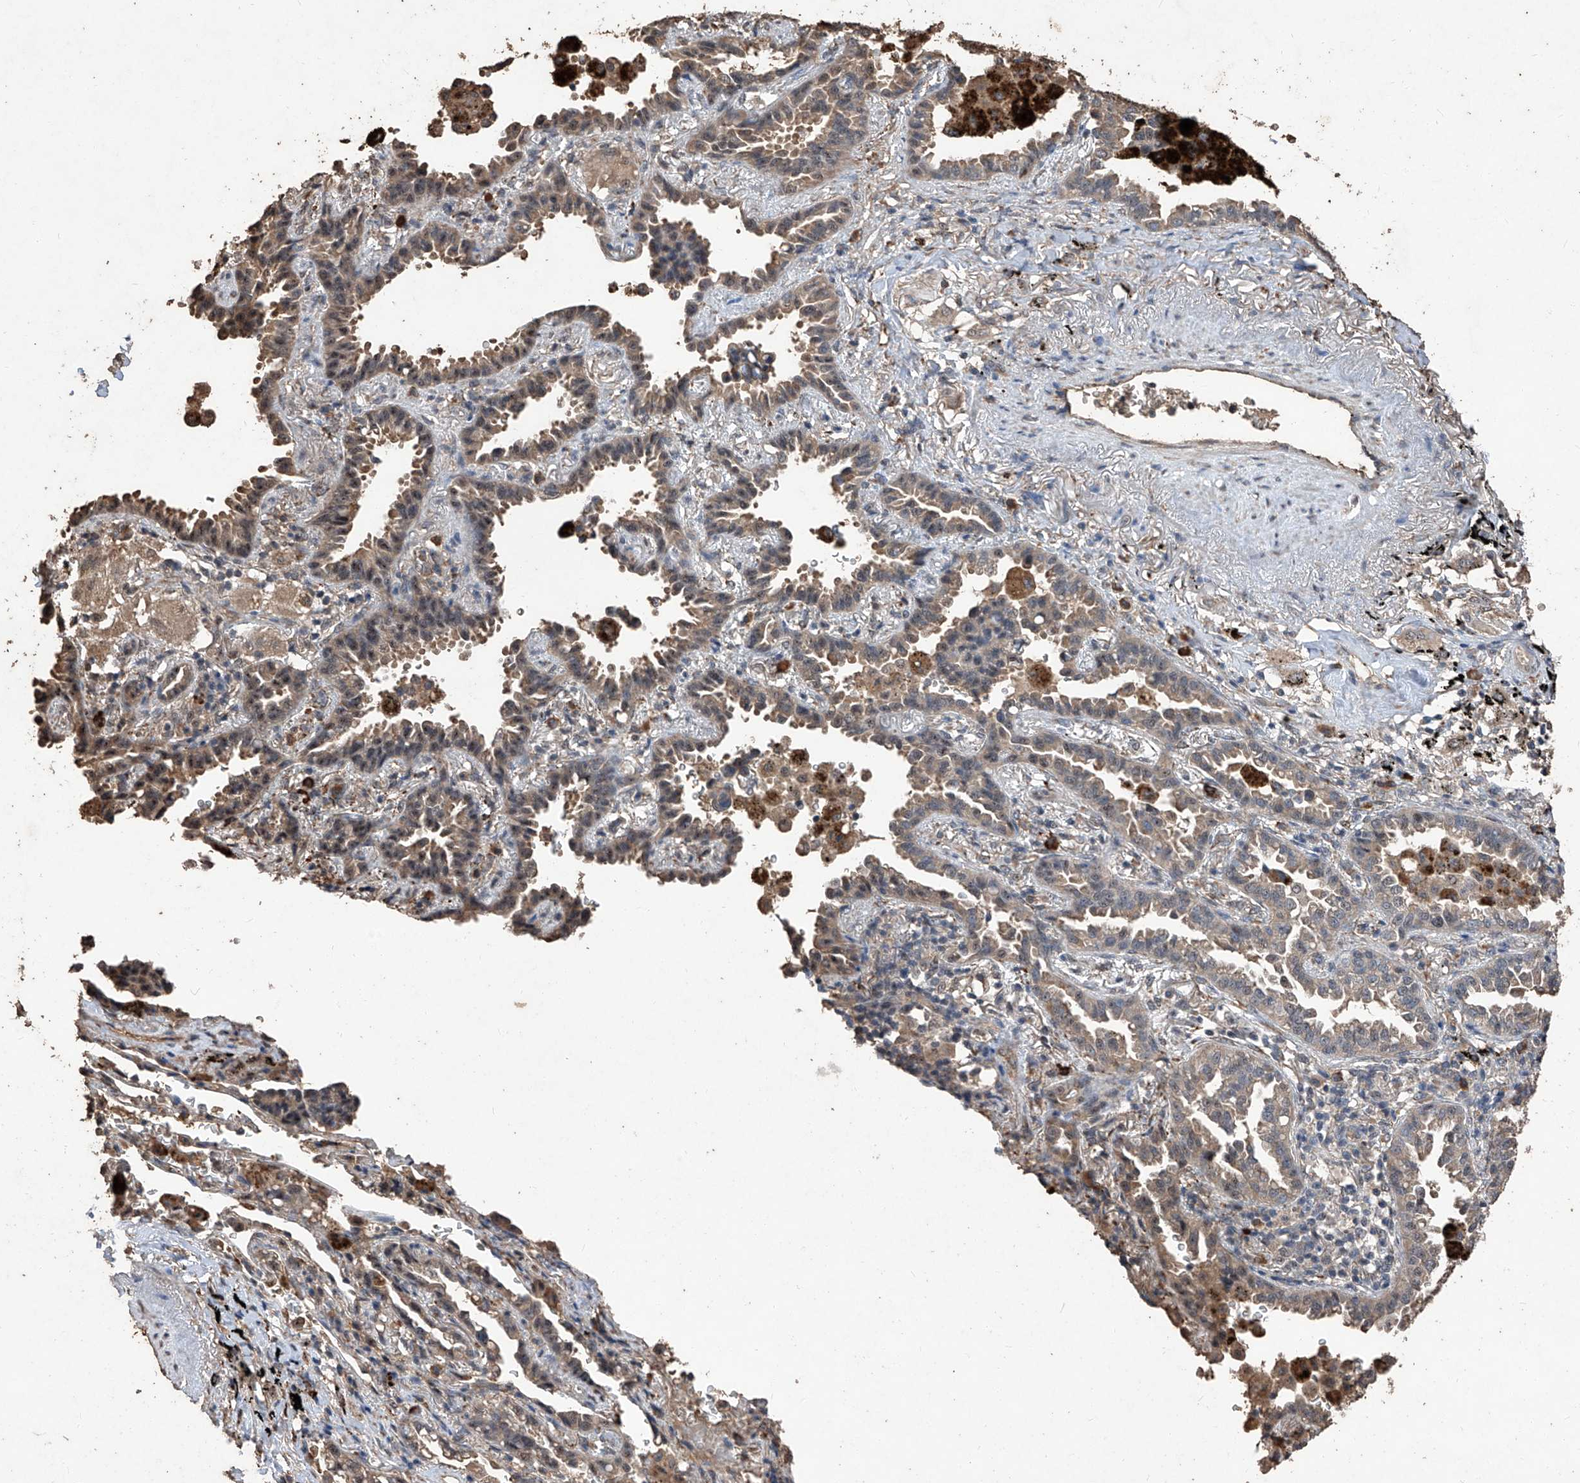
{"staining": {"intensity": "moderate", "quantity": ">75%", "location": "cytoplasmic/membranous"}, "tissue": "lung cancer", "cell_type": "Tumor cells", "image_type": "cancer", "snomed": [{"axis": "morphology", "description": "Normal tissue, NOS"}, {"axis": "morphology", "description": "Adenocarcinoma, NOS"}, {"axis": "topography", "description": "Lung"}], "caption": "High-power microscopy captured an IHC photomicrograph of adenocarcinoma (lung), revealing moderate cytoplasmic/membranous staining in approximately >75% of tumor cells. The staining is performed using DAB (3,3'-diaminobenzidine) brown chromogen to label protein expression. The nuclei are counter-stained blue using hematoxylin.", "gene": "EML1", "patient": {"sex": "male", "age": 59}}